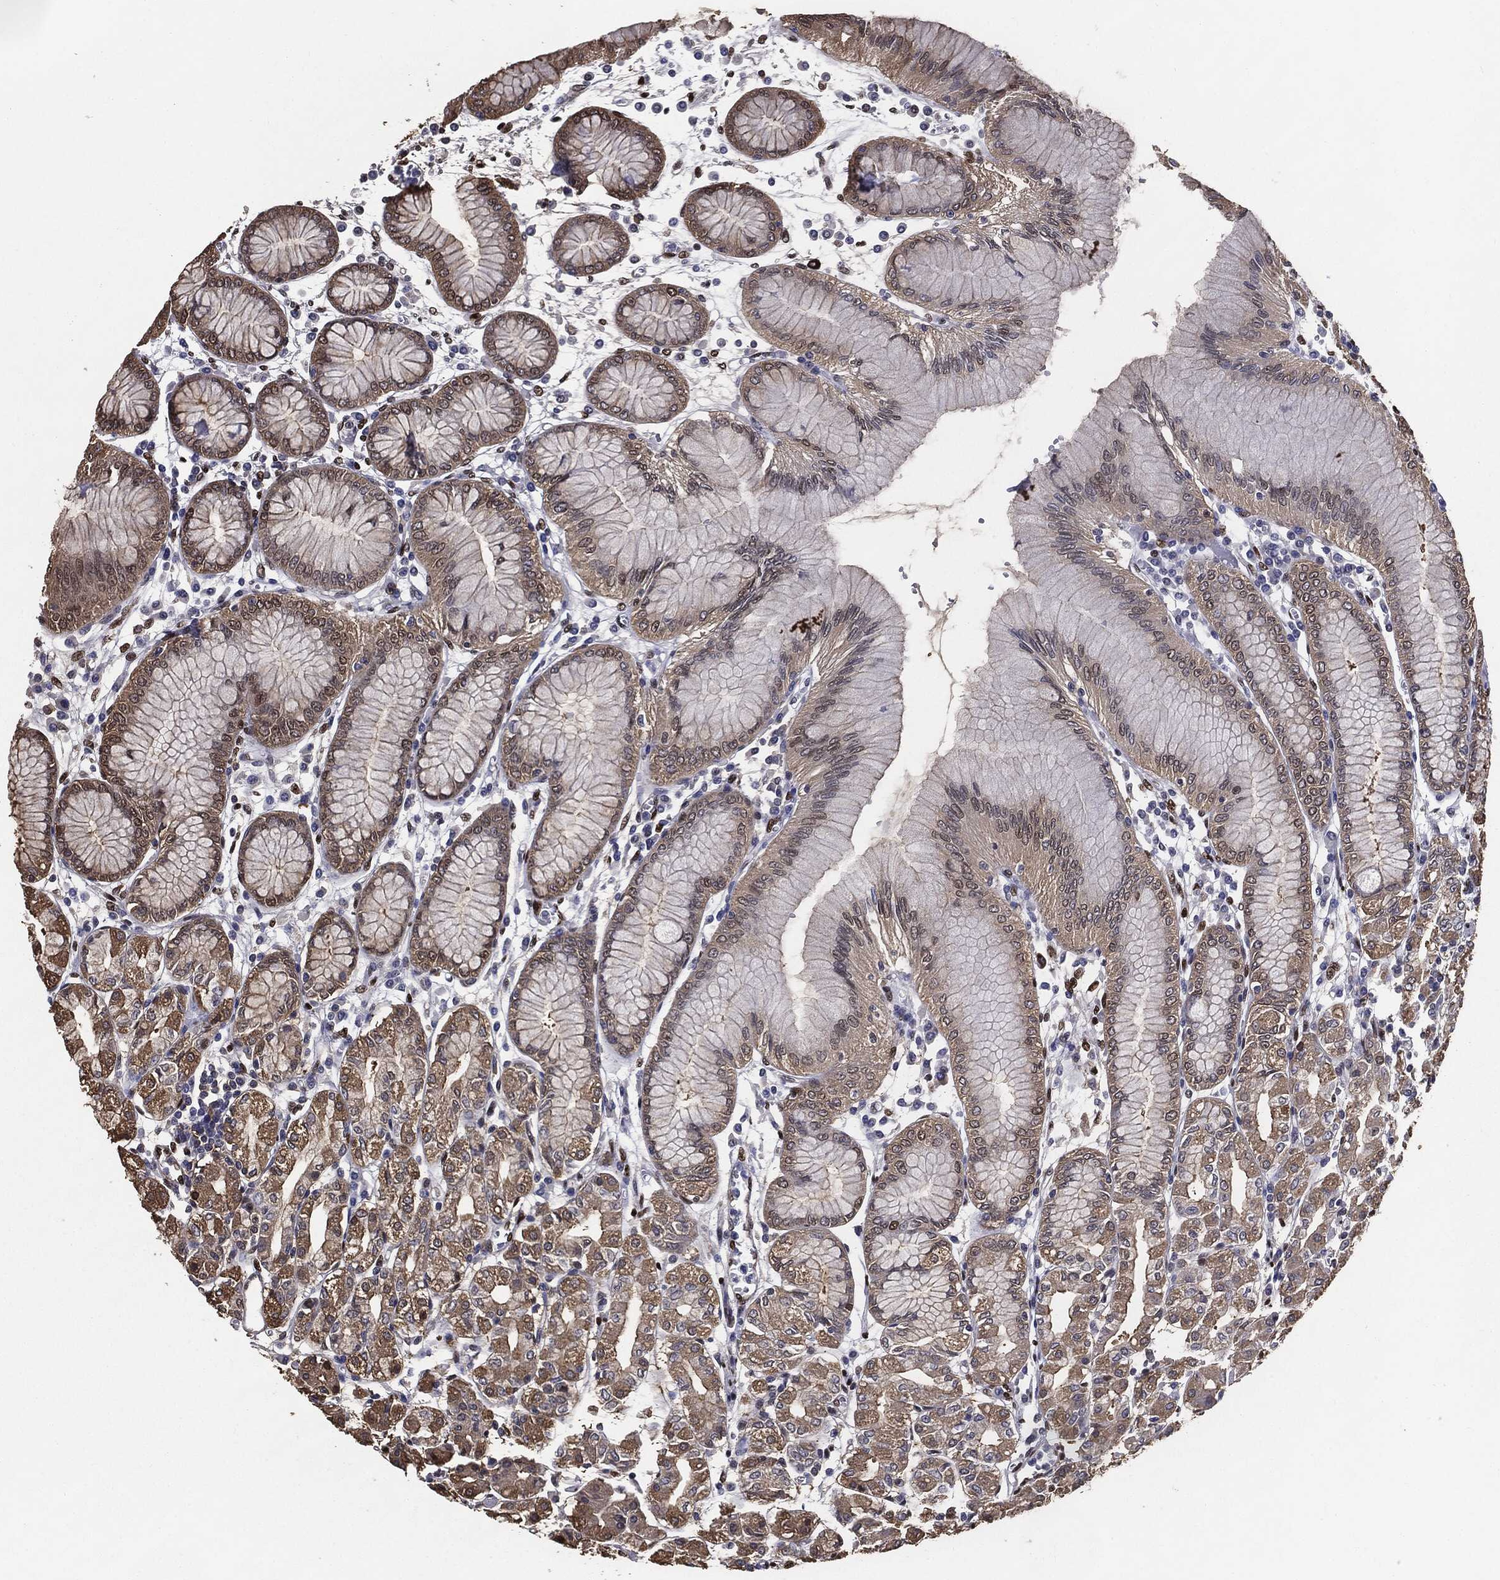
{"staining": {"intensity": "moderate", "quantity": "25%-75%", "location": "cytoplasmic/membranous"}, "tissue": "stomach", "cell_type": "Glandular cells", "image_type": "normal", "snomed": [{"axis": "morphology", "description": "Normal tissue, NOS"}, {"axis": "topography", "description": "Skeletal muscle"}, {"axis": "topography", "description": "Stomach"}], "caption": "DAB (3,3'-diaminobenzidine) immunohistochemical staining of benign stomach exhibits moderate cytoplasmic/membranous protein staining in about 25%-75% of glandular cells.", "gene": "JUN", "patient": {"sex": "female", "age": 57}}